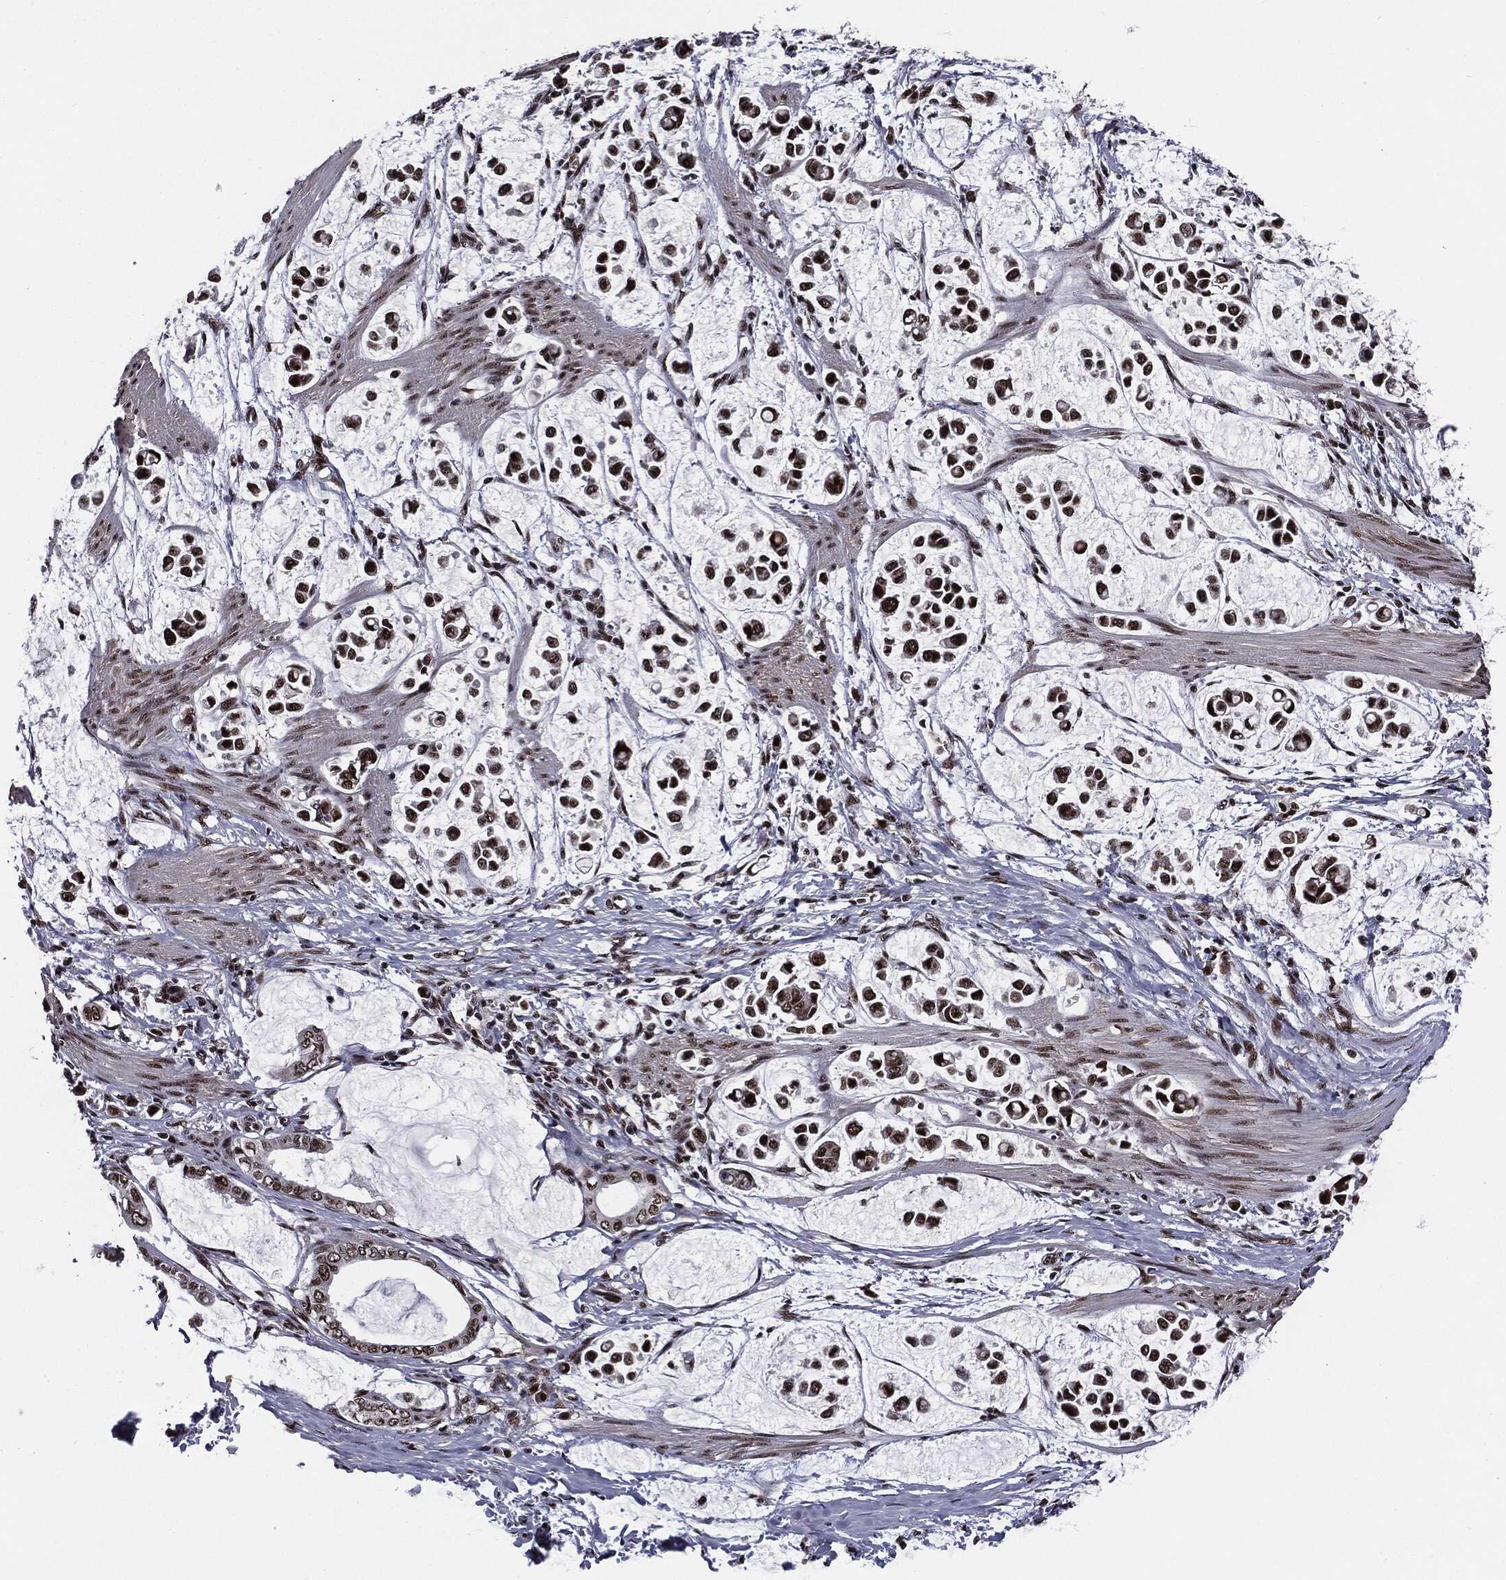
{"staining": {"intensity": "strong", "quantity": "25%-75%", "location": "nuclear"}, "tissue": "stomach cancer", "cell_type": "Tumor cells", "image_type": "cancer", "snomed": [{"axis": "morphology", "description": "Adenocarcinoma, NOS"}, {"axis": "topography", "description": "Stomach"}], "caption": "Protein expression analysis of human stomach cancer reveals strong nuclear positivity in approximately 25%-75% of tumor cells. The protein is shown in brown color, while the nuclei are stained blue.", "gene": "ZFP91", "patient": {"sex": "male", "age": 82}}